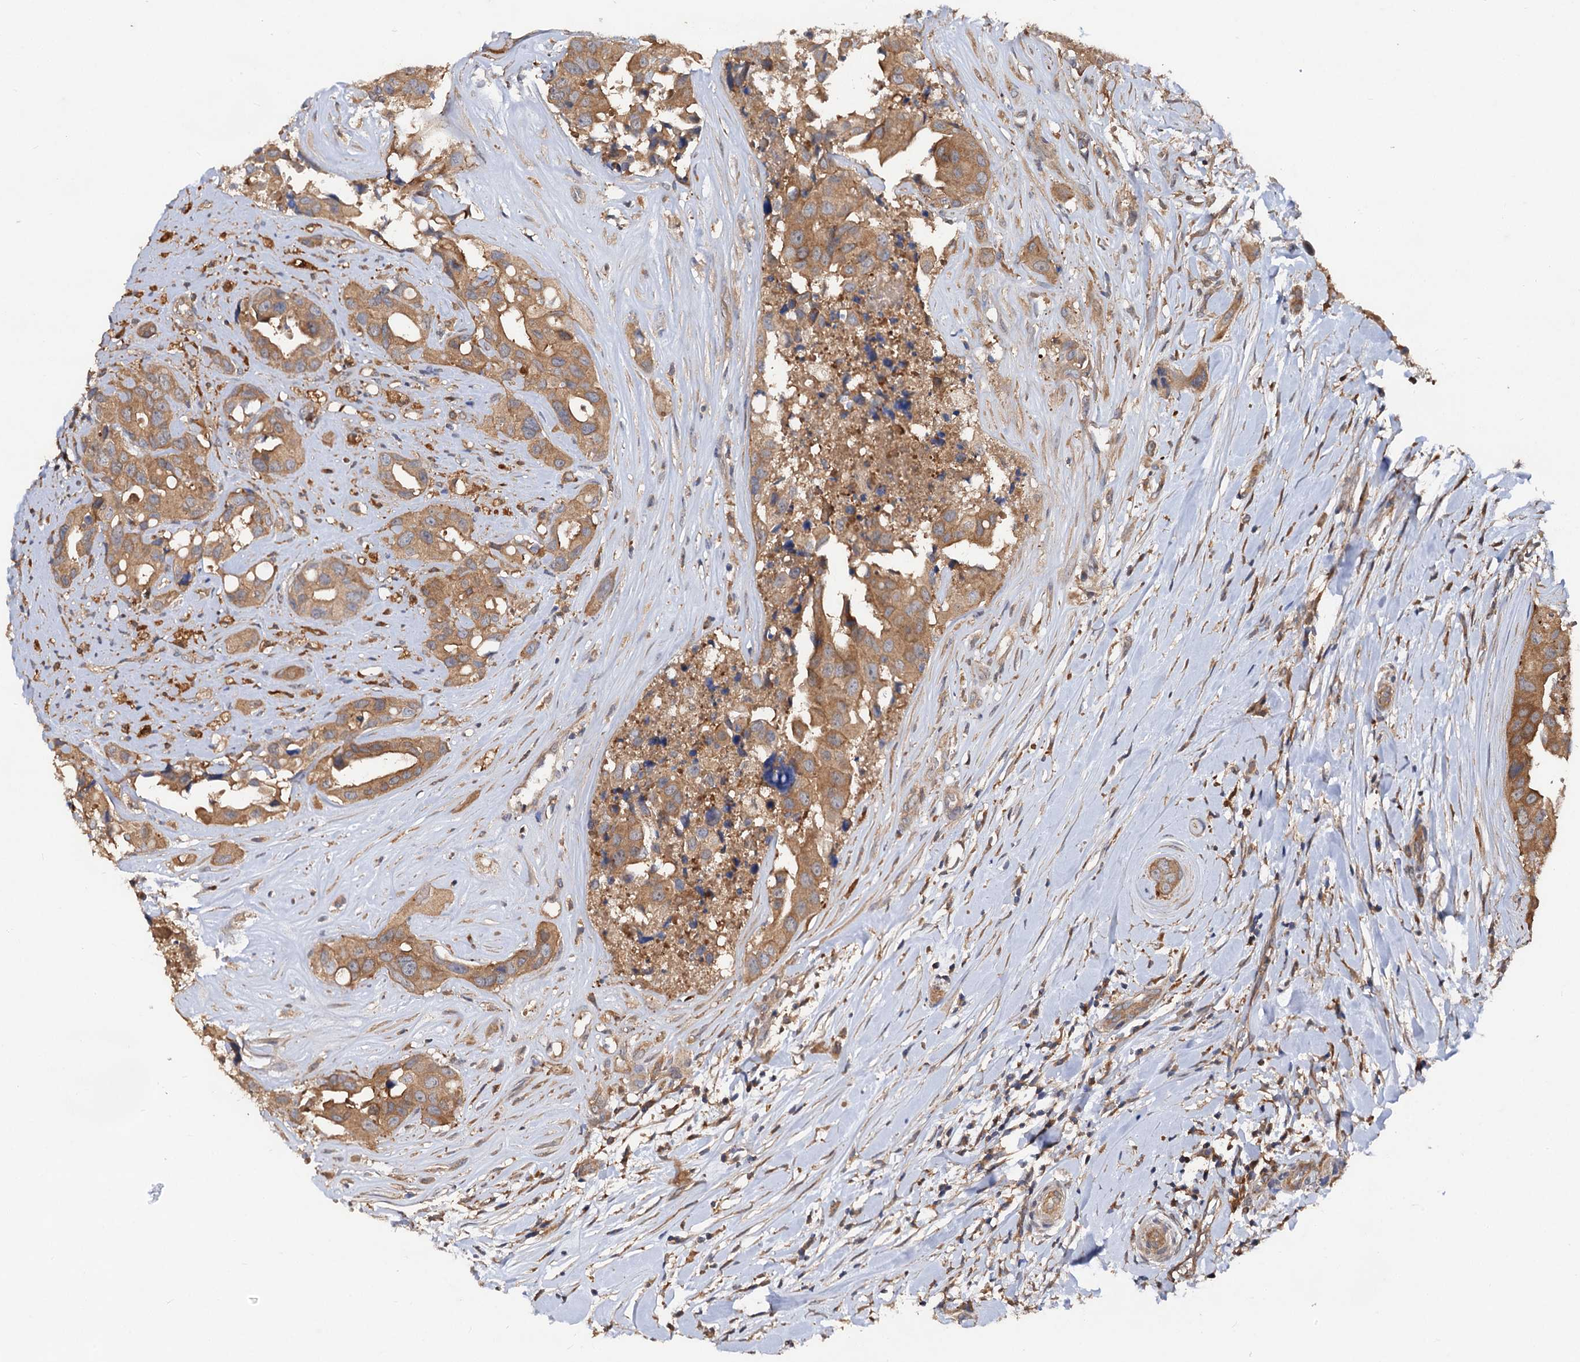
{"staining": {"intensity": "negative", "quantity": "none", "location": "none"}, "tissue": "head and neck cancer", "cell_type": "Tumor cells", "image_type": "cancer", "snomed": [{"axis": "morphology", "description": "Adenocarcinoma, NOS"}, {"axis": "morphology", "description": "Adenocarcinoma, metastatic, NOS"}, {"axis": "topography", "description": "Head-Neck"}], "caption": "There is no significant staining in tumor cells of metastatic adenocarcinoma (head and neck).", "gene": "VPS29", "patient": {"sex": "male", "age": 75}}